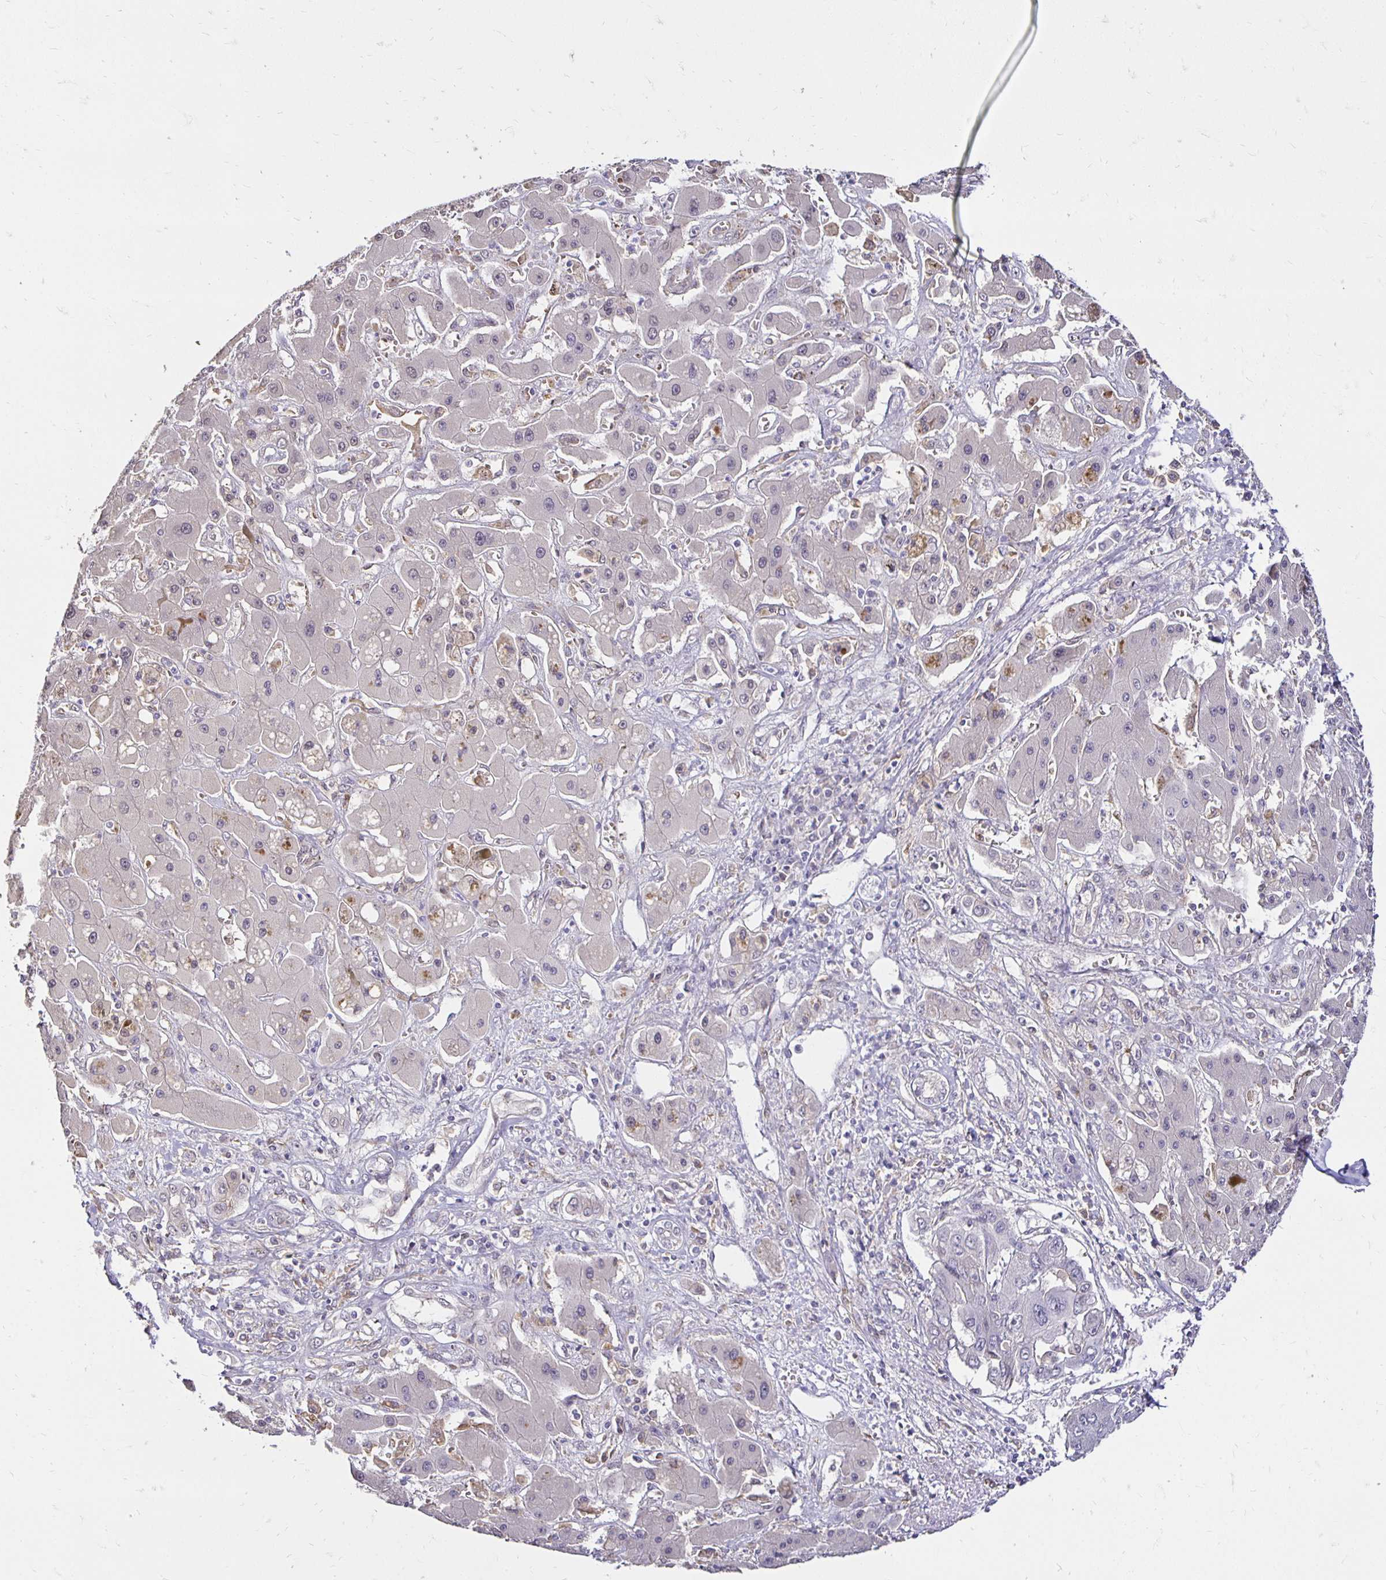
{"staining": {"intensity": "negative", "quantity": "none", "location": "none"}, "tissue": "liver cancer", "cell_type": "Tumor cells", "image_type": "cancer", "snomed": [{"axis": "morphology", "description": "Cholangiocarcinoma"}, {"axis": "topography", "description": "Liver"}], "caption": "IHC histopathology image of human liver cancer stained for a protein (brown), which reveals no staining in tumor cells. (Stains: DAB (3,3'-diaminobenzidine) immunohistochemistry with hematoxylin counter stain, Microscopy: brightfield microscopy at high magnification).", "gene": "PNPLA3", "patient": {"sex": "male", "age": 67}}